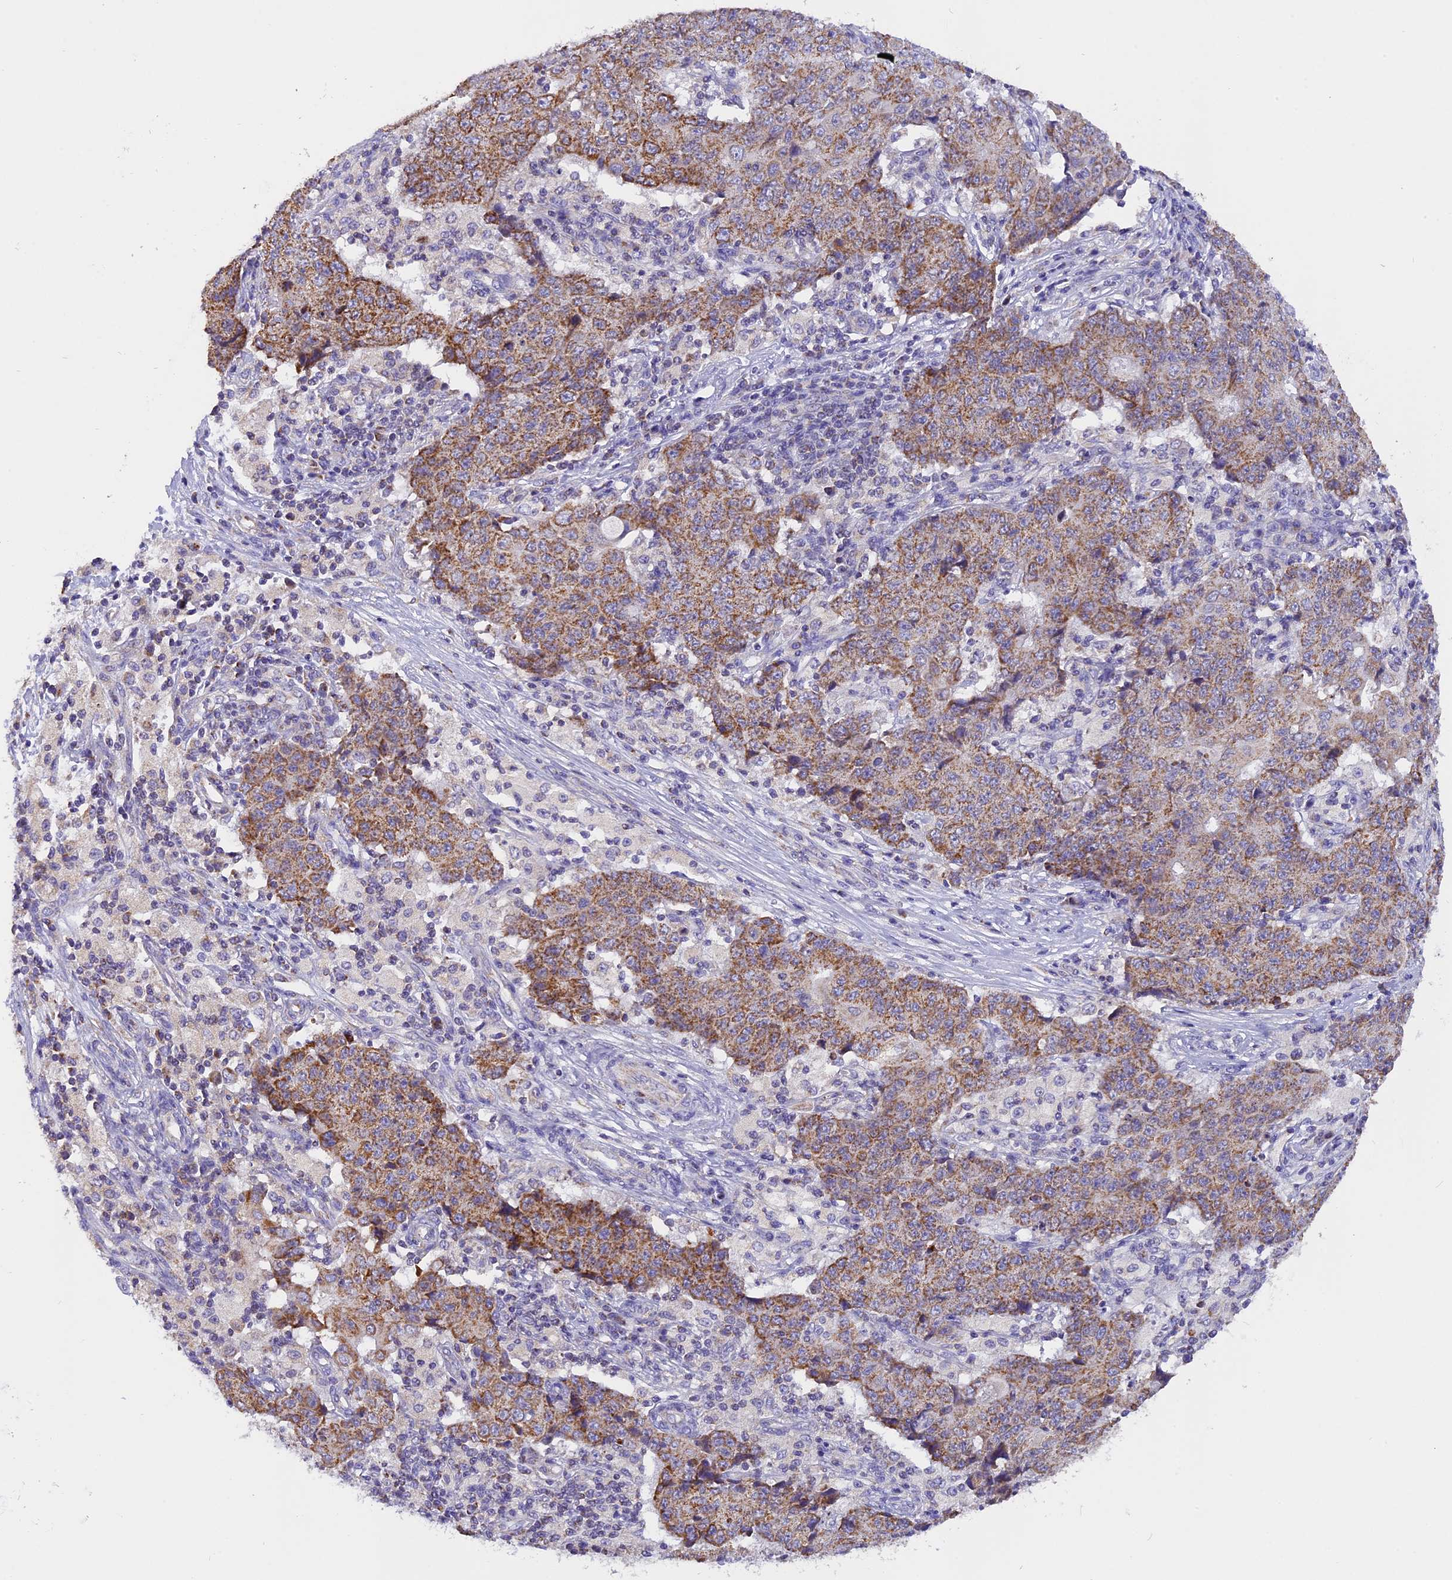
{"staining": {"intensity": "moderate", "quantity": ">75%", "location": "cytoplasmic/membranous"}, "tissue": "ovarian cancer", "cell_type": "Tumor cells", "image_type": "cancer", "snomed": [{"axis": "morphology", "description": "Carcinoma, endometroid"}, {"axis": "topography", "description": "Ovary"}], "caption": "Immunohistochemistry (IHC) photomicrograph of human endometroid carcinoma (ovarian) stained for a protein (brown), which exhibits medium levels of moderate cytoplasmic/membranous positivity in about >75% of tumor cells.", "gene": "MGME1", "patient": {"sex": "female", "age": 42}}